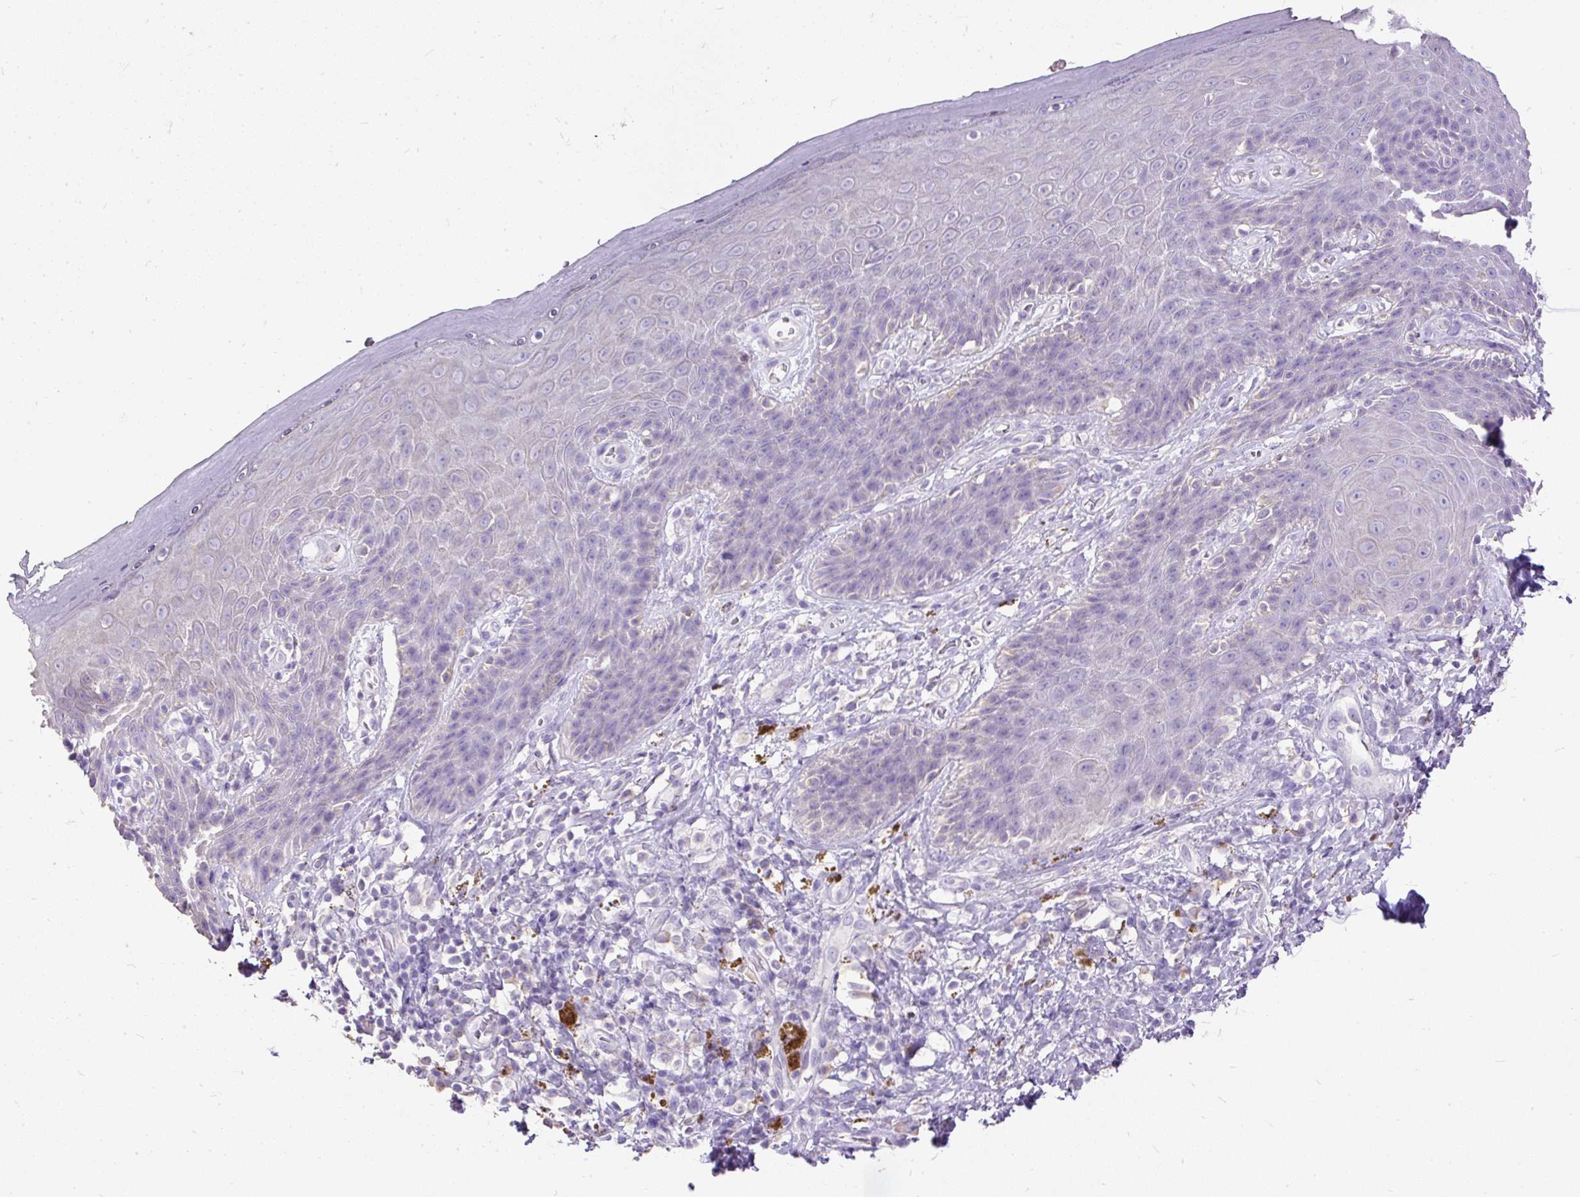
{"staining": {"intensity": "negative", "quantity": "none", "location": "none"}, "tissue": "skin", "cell_type": "Epidermal cells", "image_type": "normal", "snomed": [{"axis": "morphology", "description": "Normal tissue, NOS"}, {"axis": "topography", "description": "Anal"}, {"axis": "topography", "description": "Peripheral nerve tissue"}], "caption": "Immunohistochemistry micrograph of unremarkable skin stained for a protein (brown), which displays no expression in epidermal cells. (DAB (3,3'-diaminobenzidine) immunohistochemistry (IHC), high magnification).", "gene": "GBX1", "patient": {"sex": "male", "age": 53}}